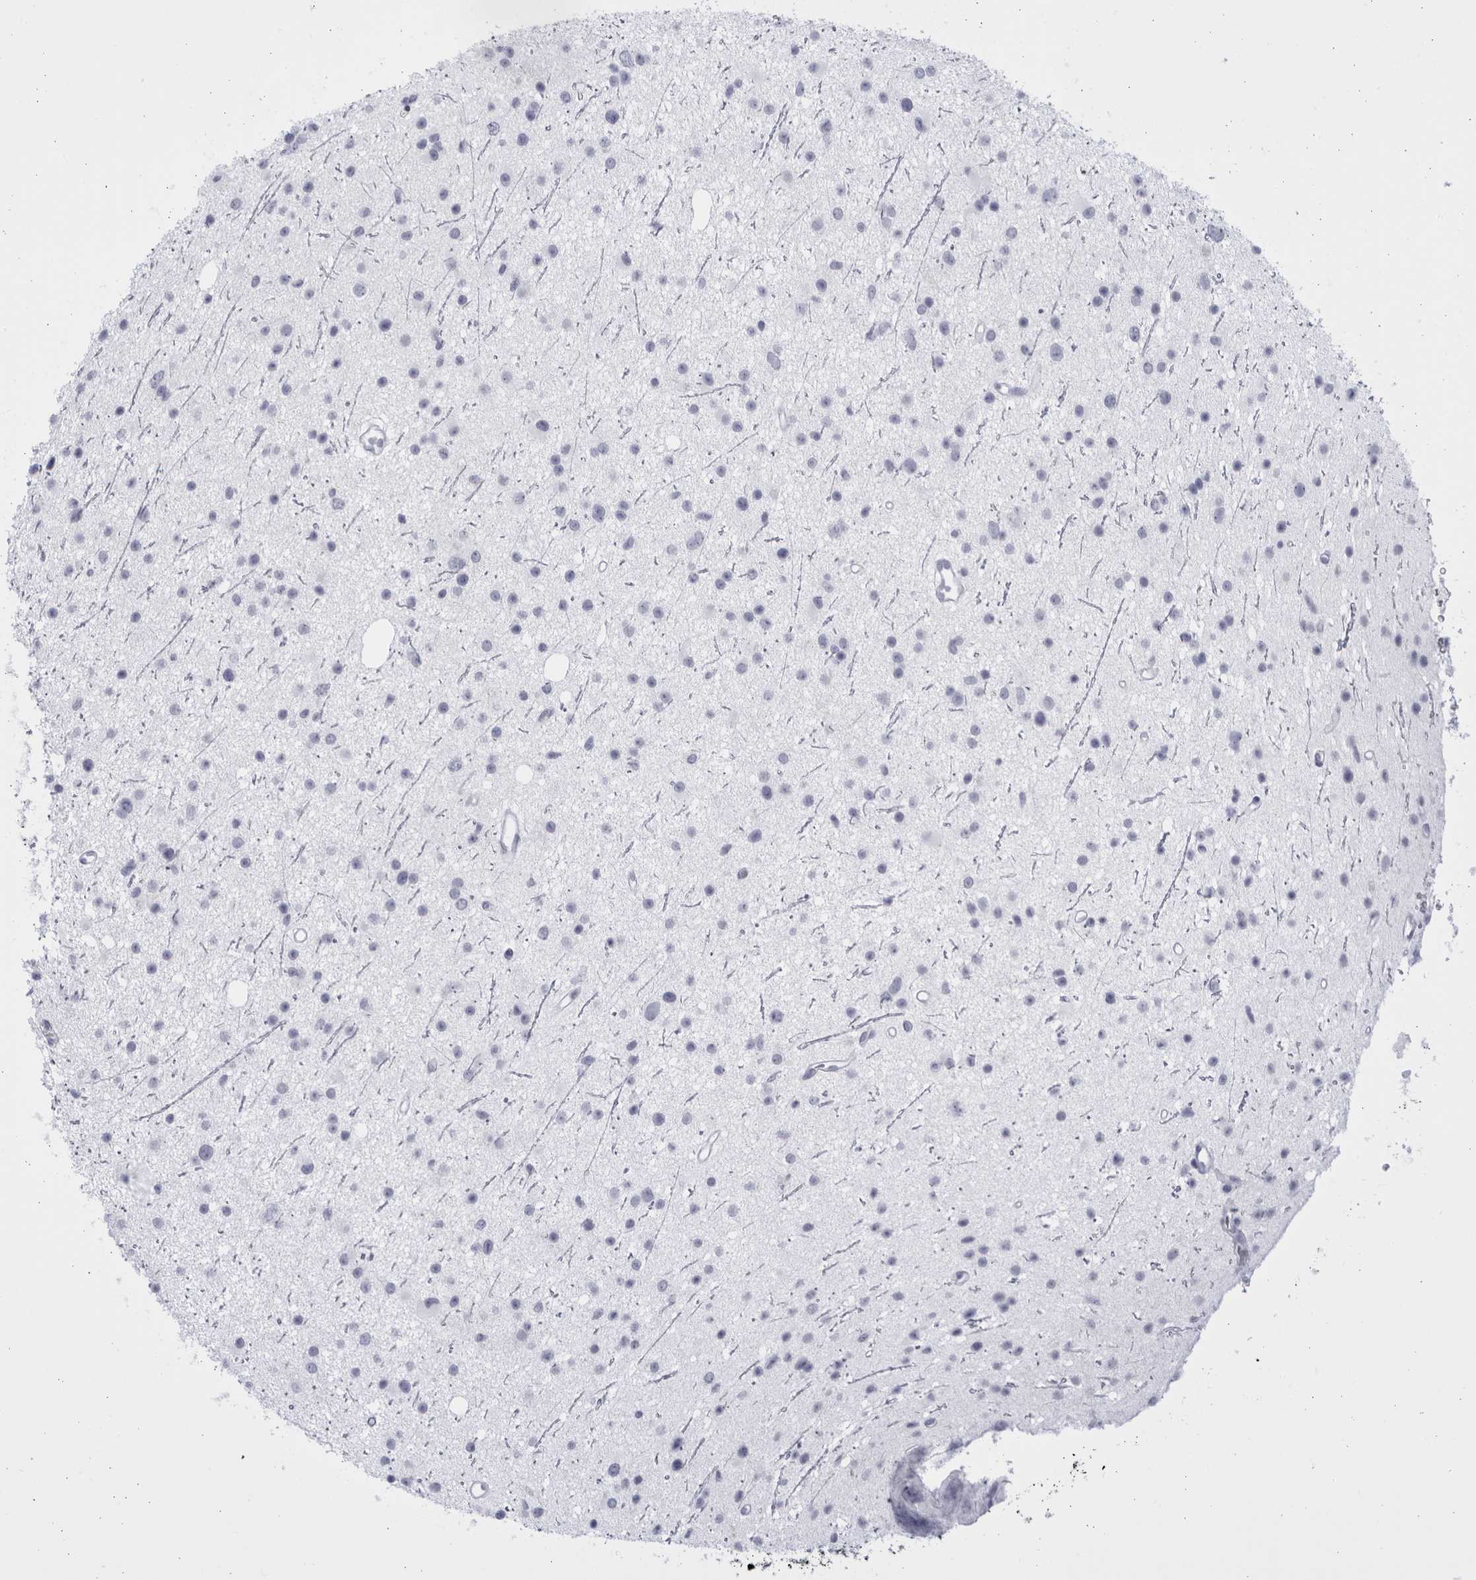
{"staining": {"intensity": "negative", "quantity": "none", "location": "none"}, "tissue": "glioma", "cell_type": "Tumor cells", "image_type": "cancer", "snomed": [{"axis": "morphology", "description": "Glioma, malignant, Low grade"}, {"axis": "topography", "description": "Cerebral cortex"}], "caption": "The immunohistochemistry (IHC) image has no significant staining in tumor cells of low-grade glioma (malignant) tissue.", "gene": "CCDC181", "patient": {"sex": "female", "age": 39}}